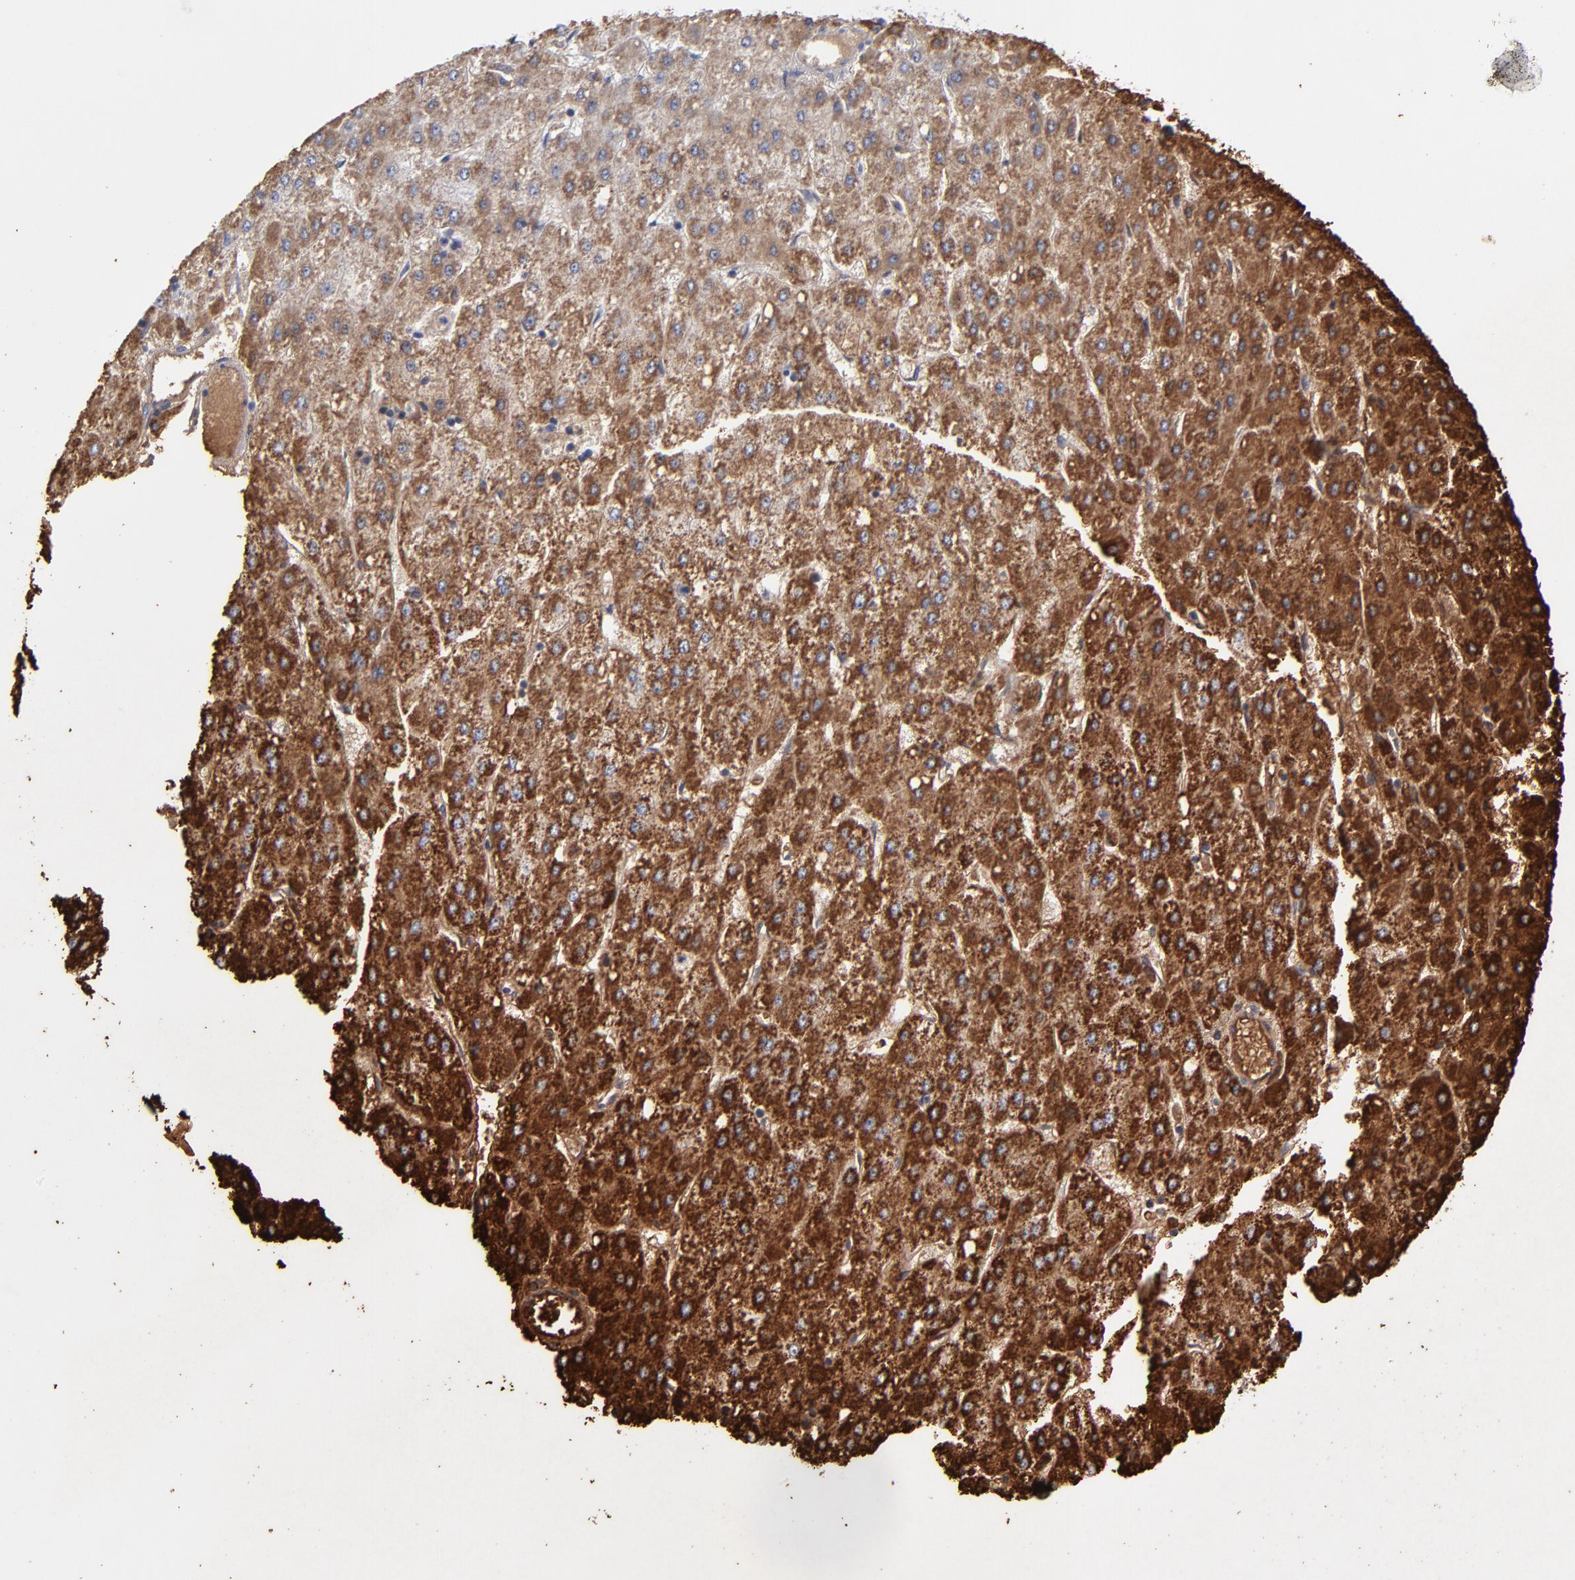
{"staining": {"intensity": "strong", "quantity": ">75%", "location": "cytoplasmic/membranous"}, "tissue": "liver cancer", "cell_type": "Tumor cells", "image_type": "cancer", "snomed": [{"axis": "morphology", "description": "Carcinoma, Hepatocellular, NOS"}, {"axis": "topography", "description": "Liver"}], "caption": "Liver cancer (hepatocellular carcinoma) stained with a brown dye reveals strong cytoplasmic/membranous positive expression in about >75% of tumor cells.", "gene": "SOD2", "patient": {"sex": "female", "age": 52}}